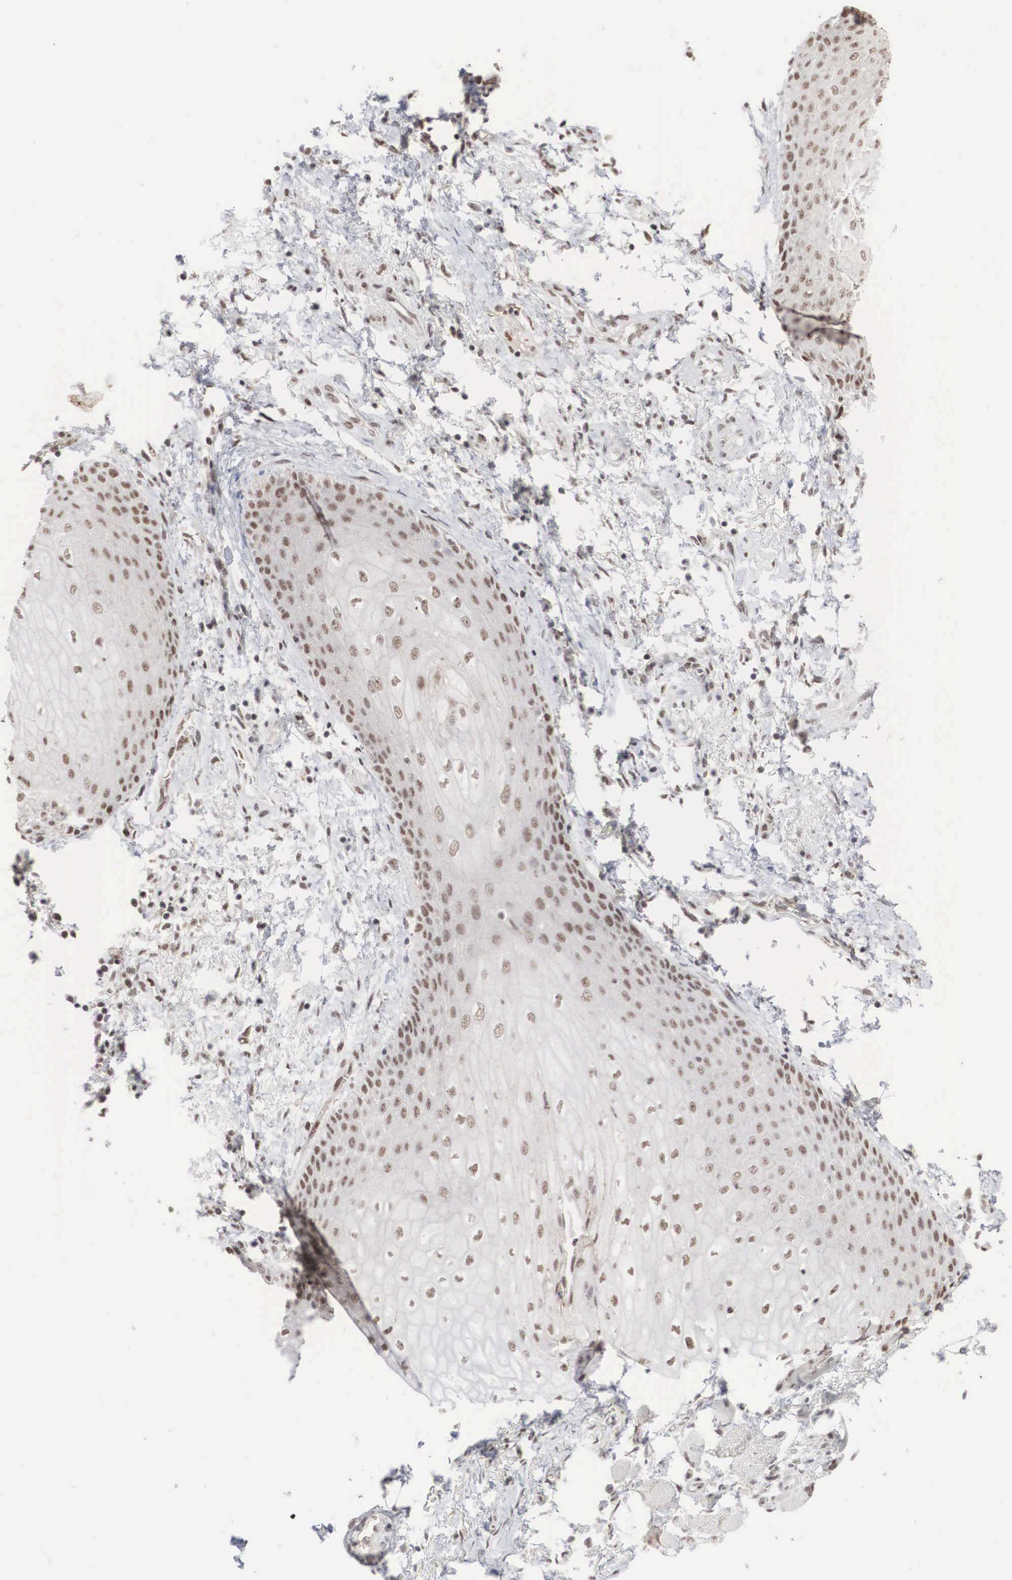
{"staining": {"intensity": "weak", "quantity": "25%-75%", "location": "nuclear"}, "tissue": "skin", "cell_type": "Epidermal cells", "image_type": "normal", "snomed": [{"axis": "morphology", "description": "Normal tissue, NOS"}, {"axis": "topography", "description": "Anal"}], "caption": "Unremarkable skin exhibits weak nuclear expression in about 25%-75% of epidermal cells, visualized by immunohistochemistry. (DAB IHC, brown staining for protein, blue staining for nuclei).", "gene": "AUTS2", "patient": {"sex": "female", "age": 46}}